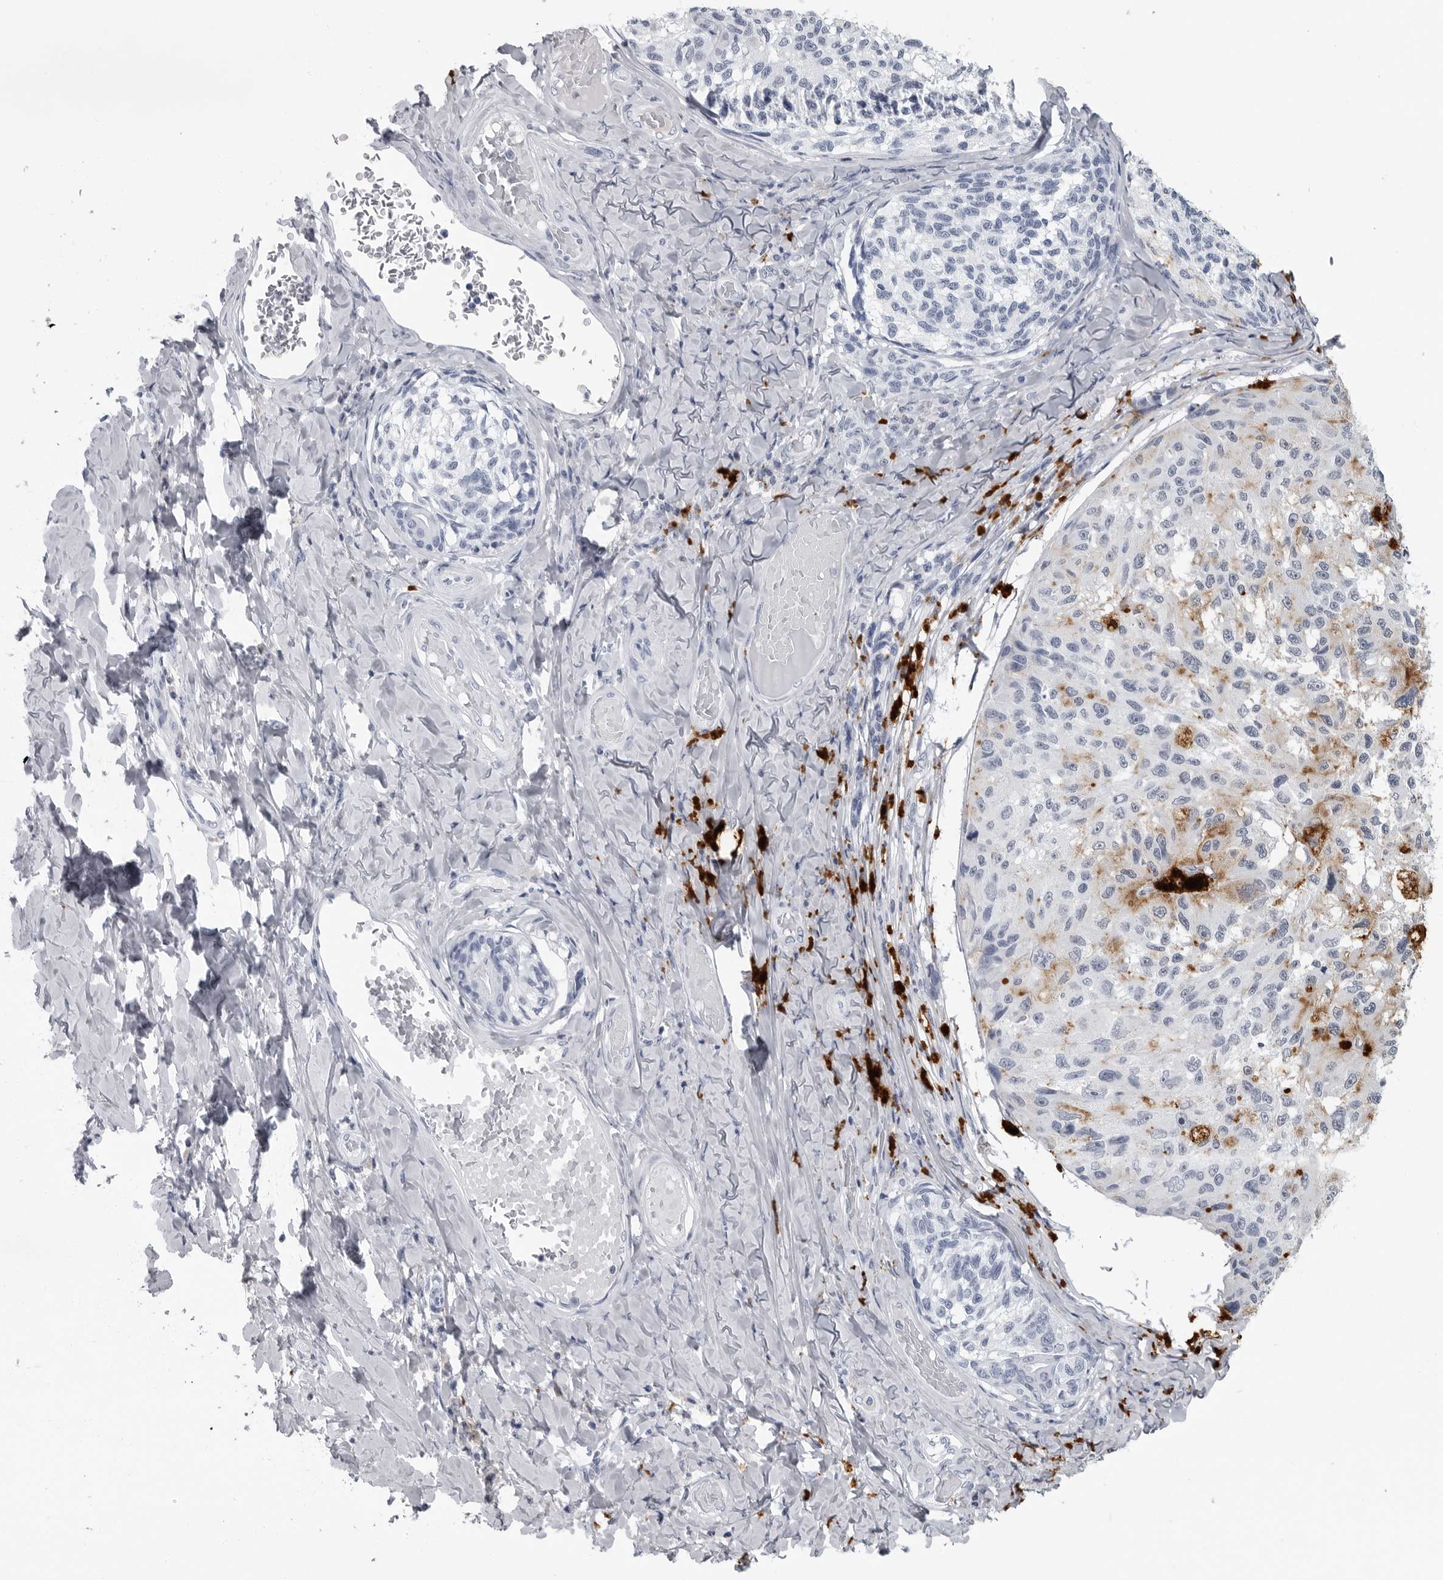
{"staining": {"intensity": "negative", "quantity": "none", "location": "none"}, "tissue": "melanoma", "cell_type": "Tumor cells", "image_type": "cancer", "snomed": [{"axis": "morphology", "description": "Malignant melanoma, NOS"}, {"axis": "topography", "description": "Skin"}], "caption": "A histopathology image of human malignant melanoma is negative for staining in tumor cells. (DAB immunohistochemistry with hematoxylin counter stain).", "gene": "AMPD1", "patient": {"sex": "female", "age": 73}}